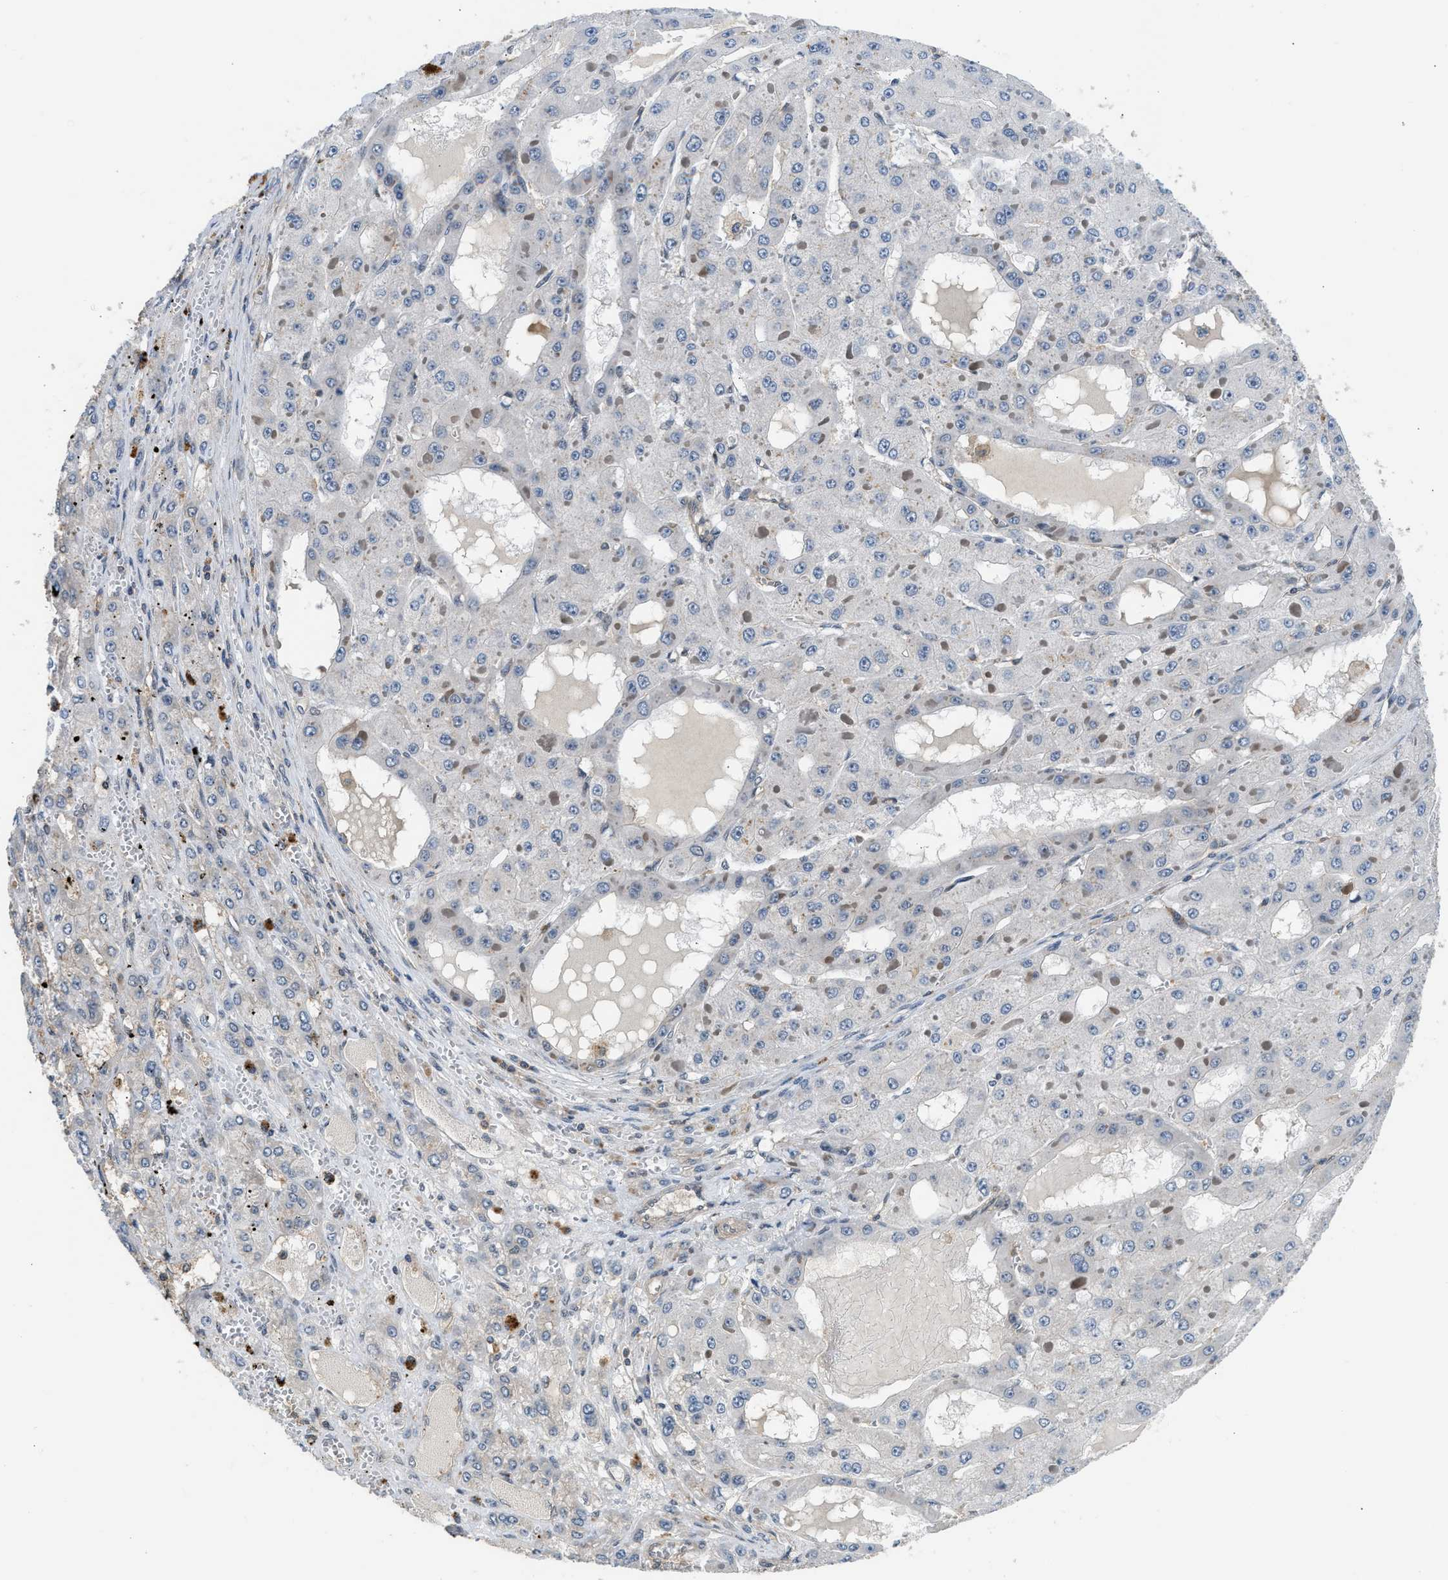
{"staining": {"intensity": "negative", "quantity": "none", "location": "none"}, "tissue": "liver cancer", "cell_type": "Tumor cells", "image_type": "cancer", "snomed": [{"axis": "morphology", "description": "Carcinoma, Hepatocellular, NOS"}, {"axis": "topography", "description": "Liver"}], "caption": "An immunohistochemistry image of liver hepatocellular carcinoma is shown. There is no staining in tumor cells of liver hepatocellular carcinoma.", "gene": "MTMR1", "patient": {"sex": "female", "age": 73}}